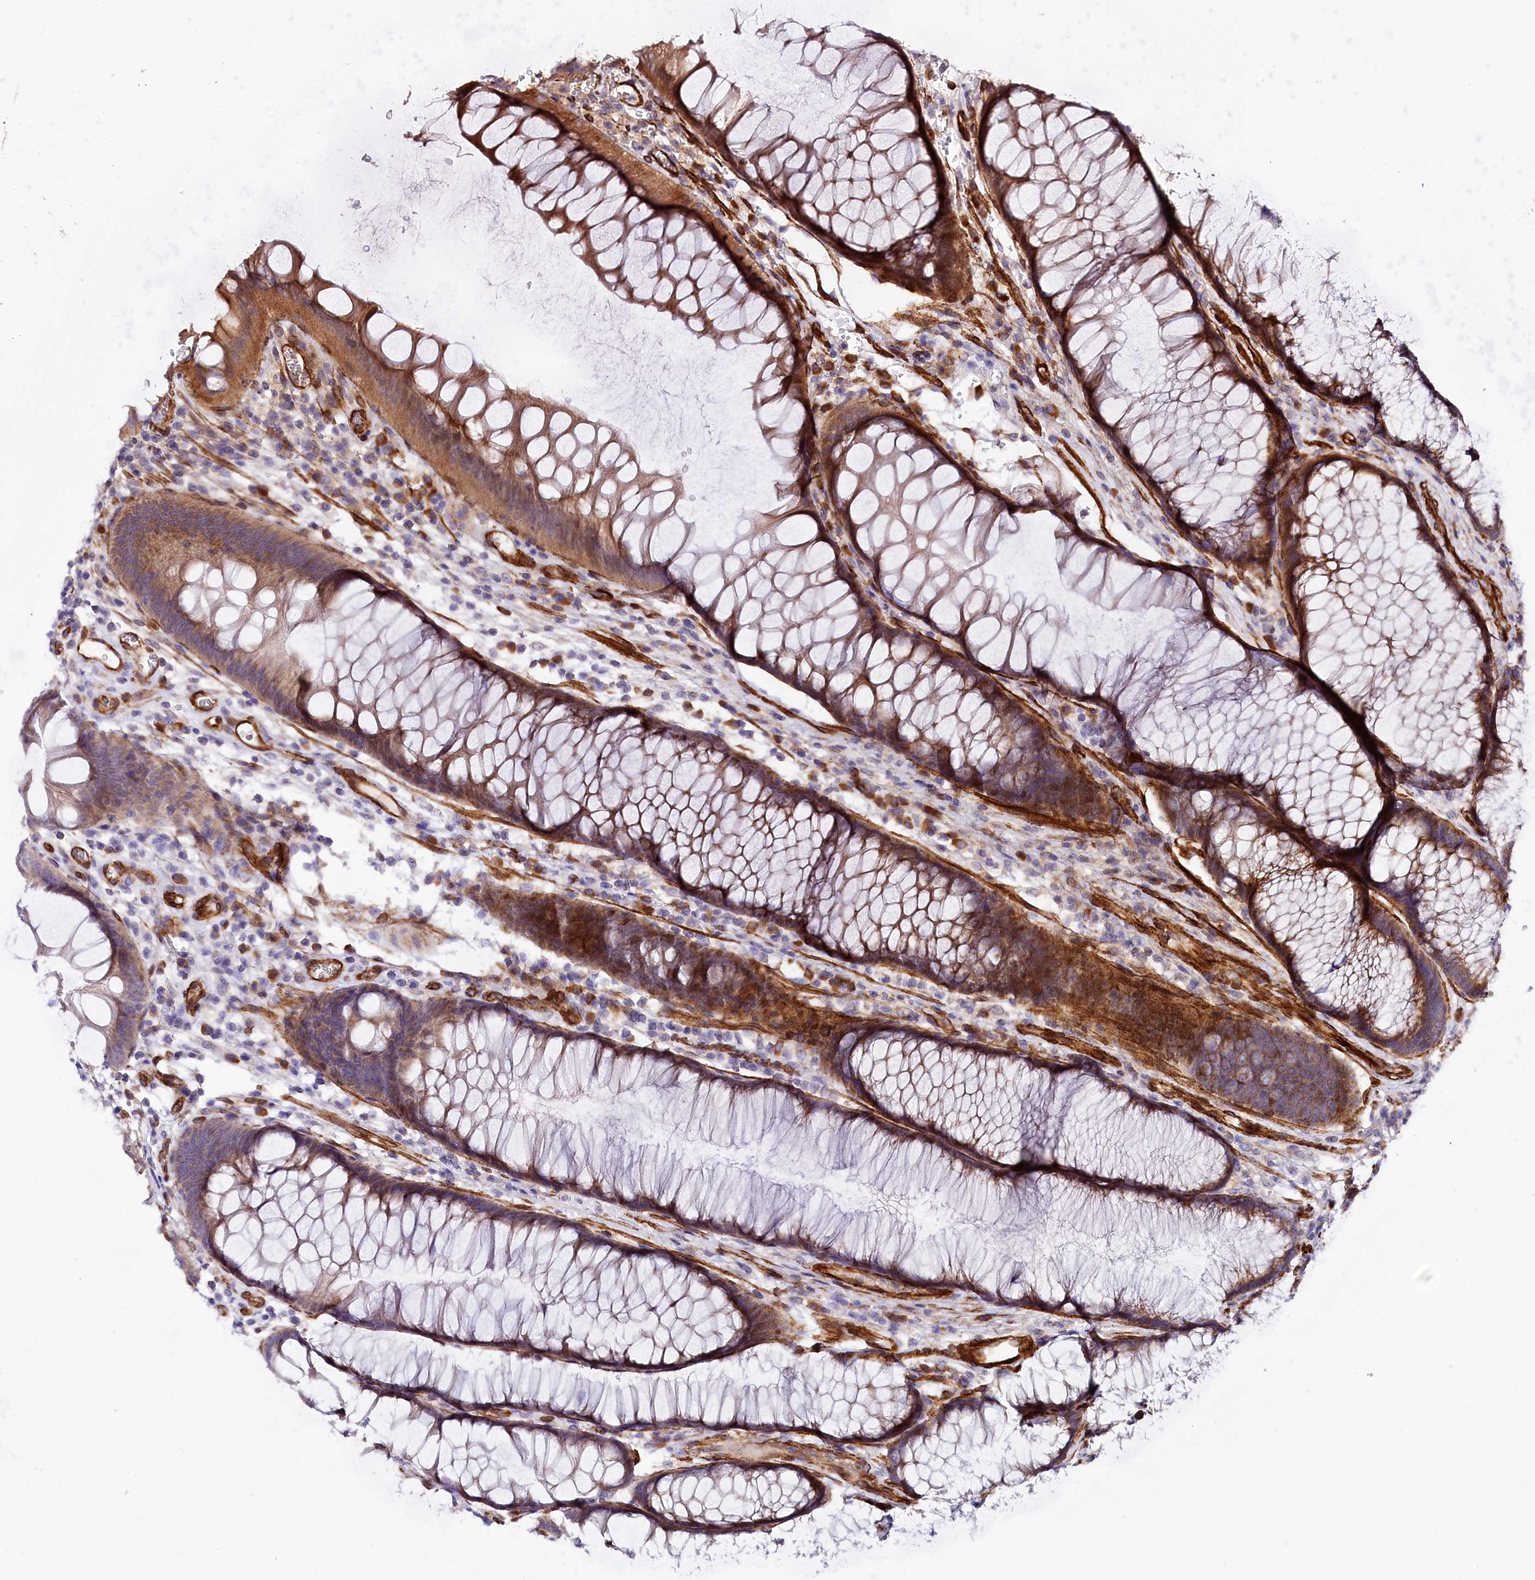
{"staining": {"intensity": "strong", "quantity": ">75%", "location": "cytoplasmic/membranous"}, "tissue": "colon", "cell_type": "Endothelial cells", "image_type": "normal", "snomed": [{"axis": "morphology", "description": "Normal tissue, NOS"}, {"axis": "topography", "description": "Colon"}], "caption": "Protein analysis of benign colon demonstrates strong cytoplasmic/membranous expression in approximately >75% of endothelial cells.", "gene": "SPATS2", "patient": {"sex": "female", "age": 82}}